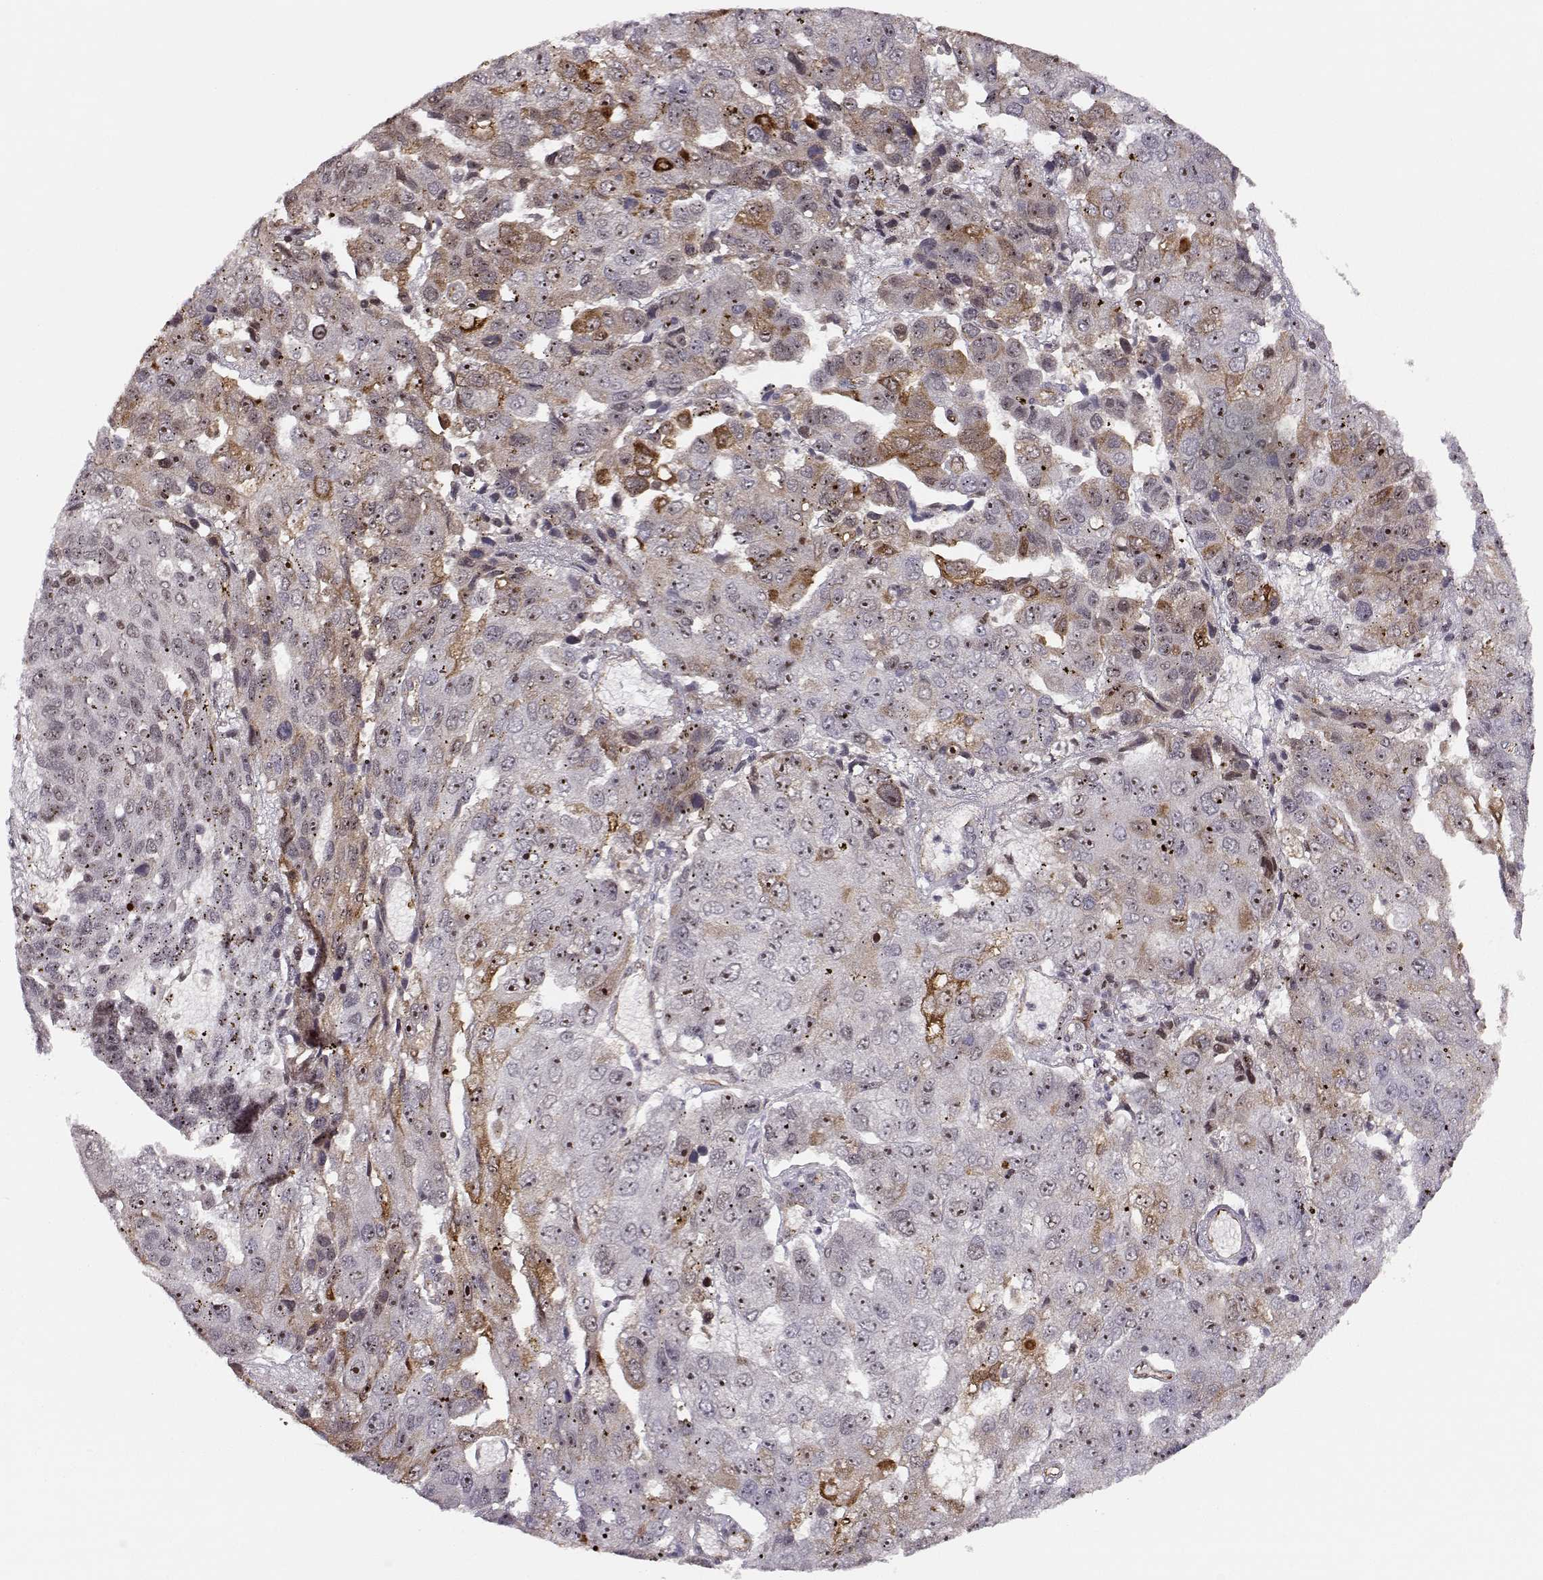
{"staining": {"intensity": "strong", "quantity": "25%-75%", "location": "nuclear"}, "tissue": "pancreatic cancer", "cell_type": "Tumor cells", "image_type": "cancer", "snomed": [{"axis": "morphology", "description": "Adenocarcinoma, NOS"}, {"axis": "topography", "description": "Pancreas"}], "caption": "Strong nuclear protein positivity is seen in approximately 25%-75% of tumor cells in pancreatic cancer.", "gene": "CIR1", "patient": {"sex": "female", "age": 61}}